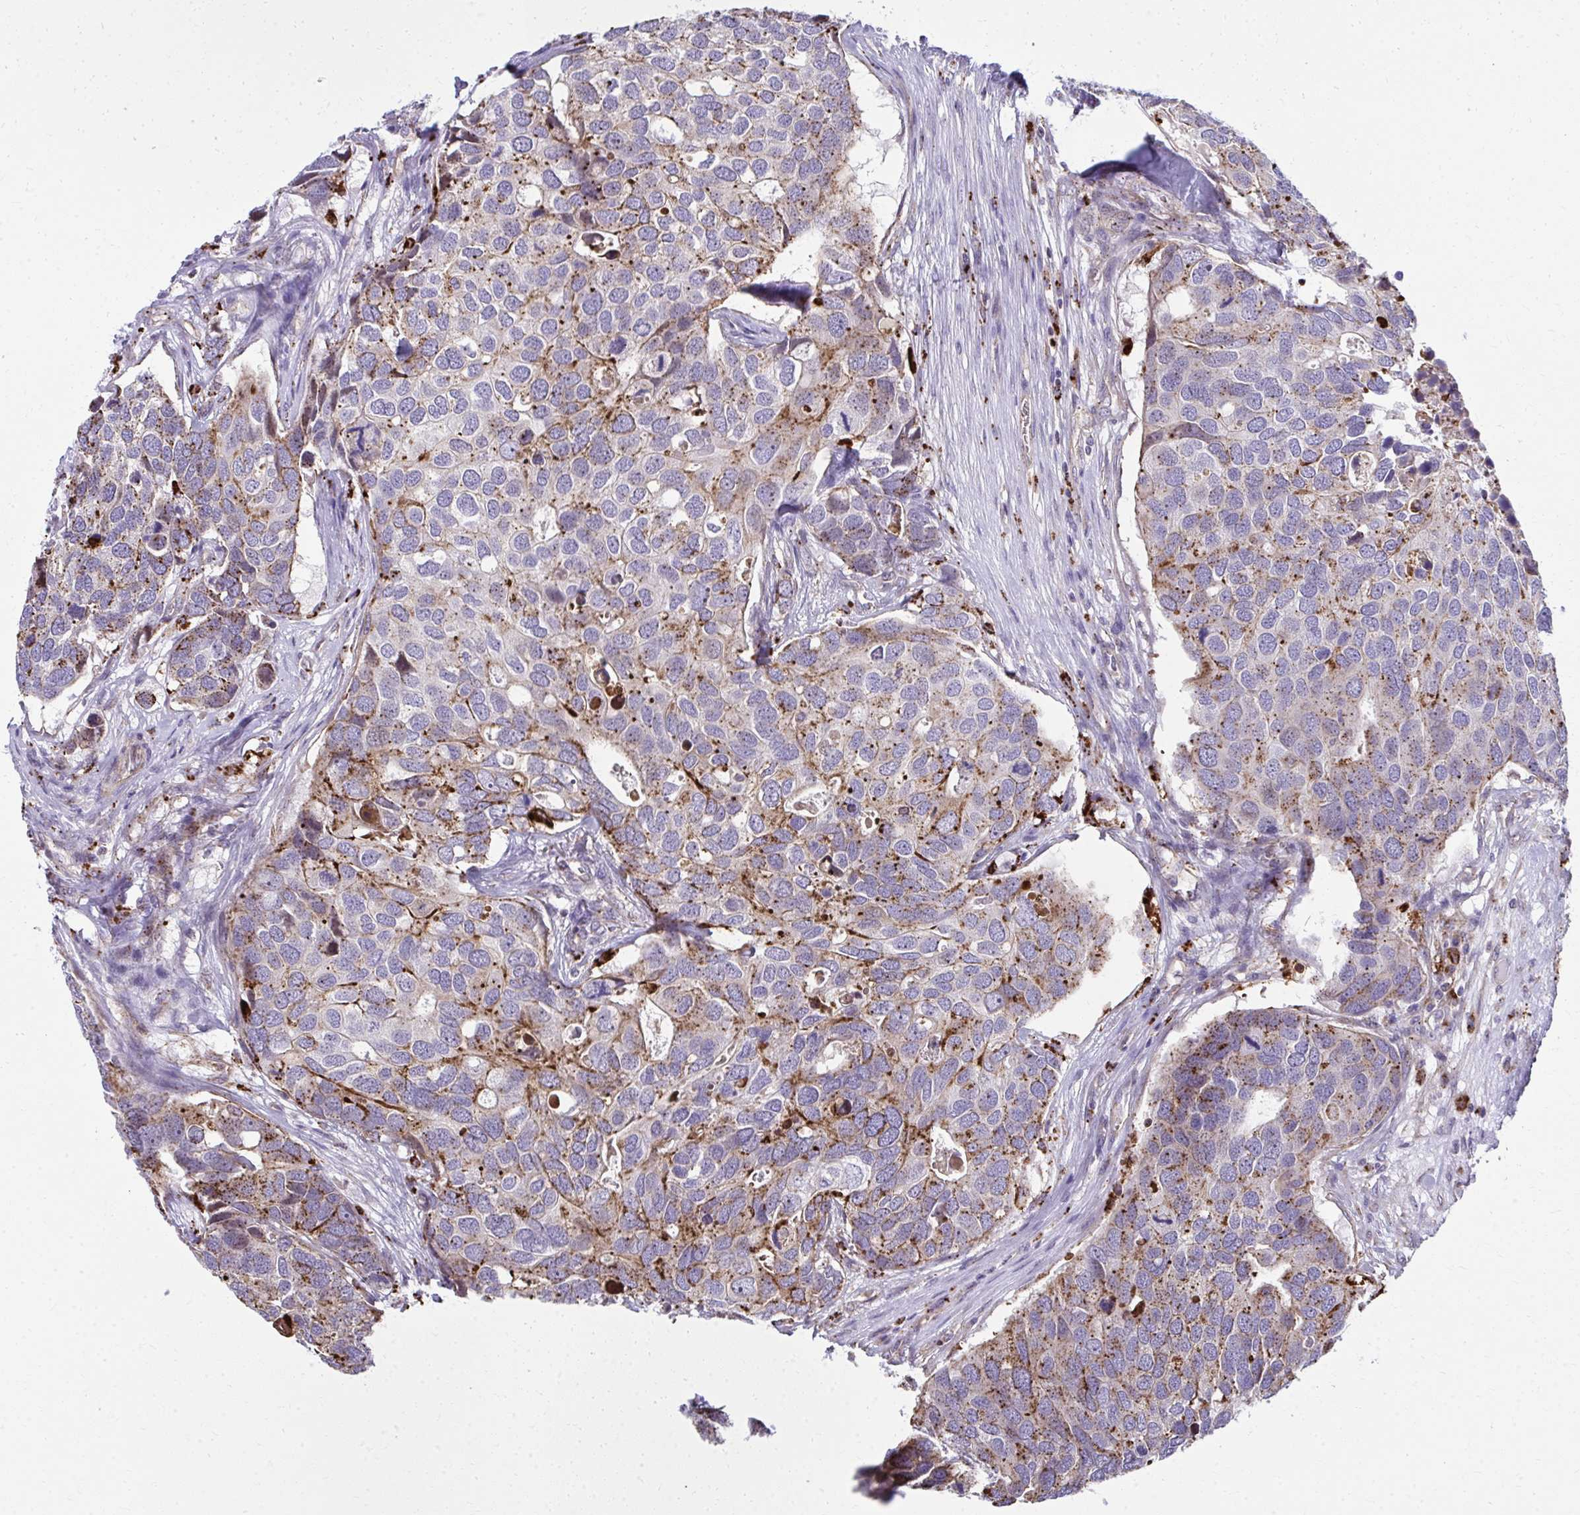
{"staining": {"intensity": "moderate", "quantity": "25%-75%", "location": "cytoplasmic/membranous"}, "tissue": "breast cancer", "cell_type": "Tumor cells", "image_type": "cancer", "snomed": [{"axis": "morphology", "description": "Duct carcinoma"}, {"axis": "topography", "description": "Breast"}], "caption": "This micrograph reveals IHC staining of human breast invasive ductal carcinoma, with medium moderate cytoplasmic/membranous expression in about 25%-75% of tumor cells.", "gene": "LRRC4B", "patient": {"sex": "female", "age": 83}}